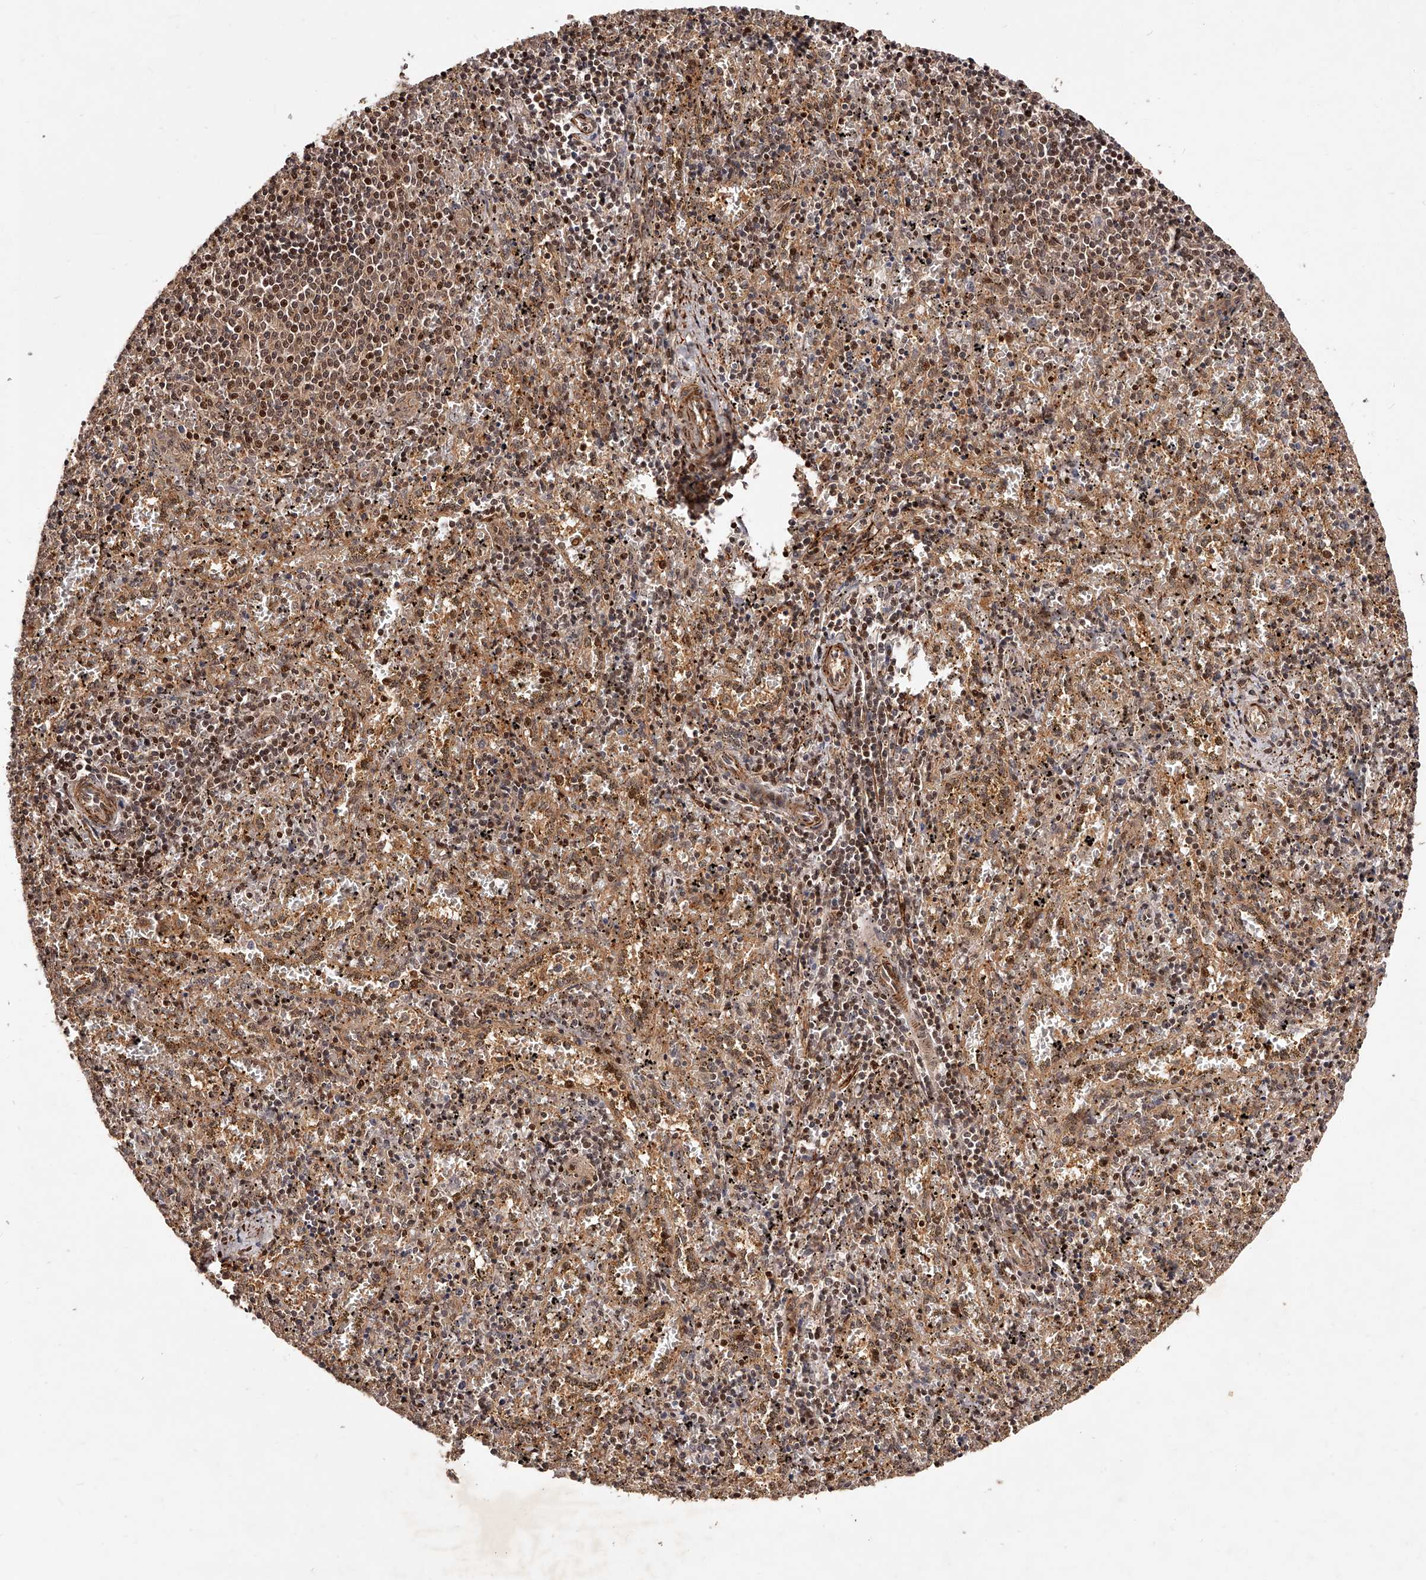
{"staining": {"intensity": "moderate", "quantity": "<25%", "location": "nuclear"}, "tissue": "spleen", "cell_type": "Cells in red pulp", "image_type": "normal", "snomed": [{"axis": "morphology", "description": "Normal tissue, NOS"}, {"axis": "topography", "description": "Spleen"}], "caption": "Moderate nuclear protein expression is appreciated in approximately <25% of cells in red pulp in spleen.", "gene": "CUL7", "patient": {"sex": "male", "age": 11}}